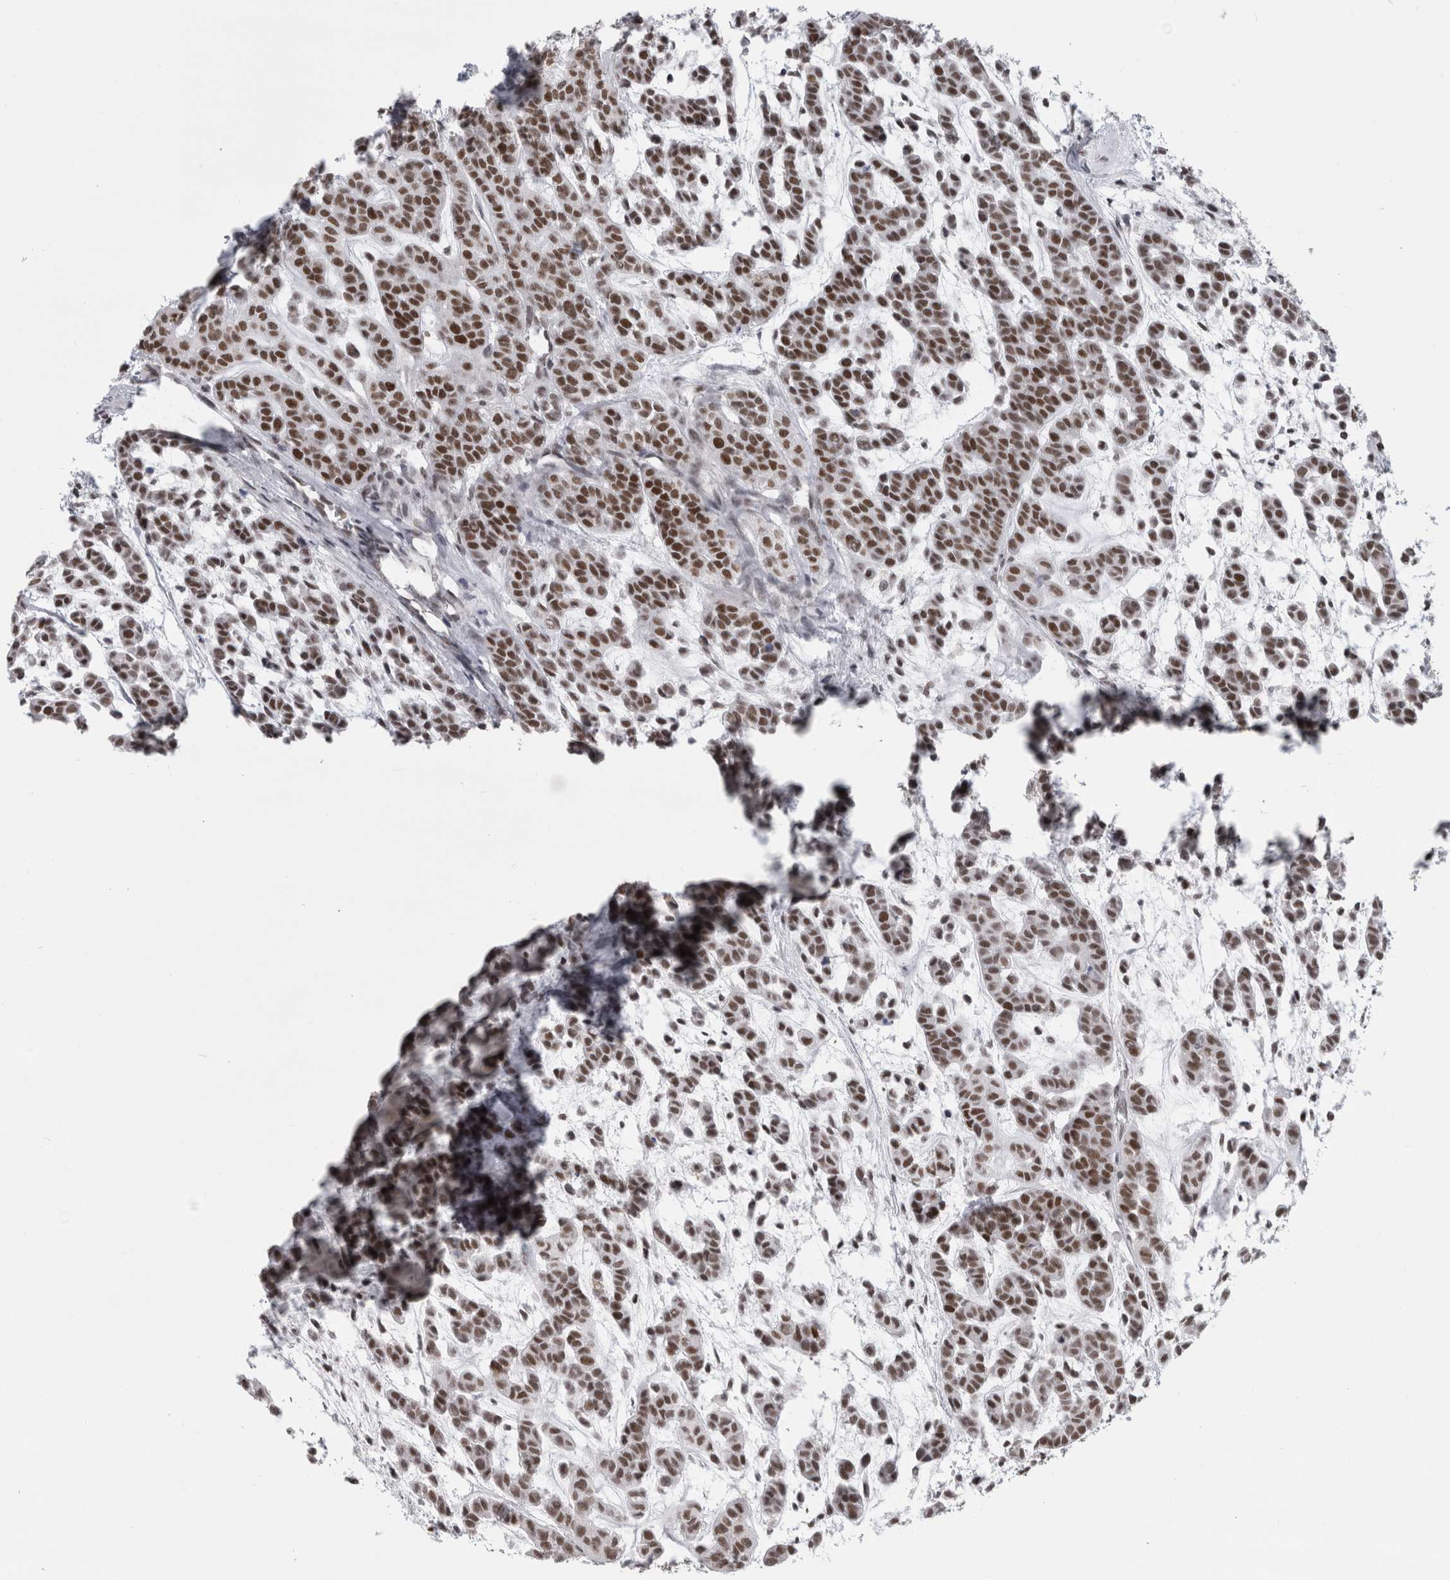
{"staining": {"intensity": "moderate", "quantity": ">75%", "location": "nuclear"}, "tissue": "head and neck cancer", "cell_type": "Tumor cells", "image_type": "cancer", "snomed": [{"axis": "morphology", "description": "Adenocarcinoma, NOS"}, {"axis": "morphology", "description": "Adenoma, NOS"}, {"axis": "topography", "description": "Head-Neck"}], "caption": "Brown immunohistochemical staining in head and neck cancer reveals moderate nuclear expression in about >75% of tumor cells. (DAB (3,3'-diaminobenzidine) IHC, brown staining for protein, blue staining for nuclei).", "gene": "ARID4B", "patient": {"sex": "female", "age": 55}}